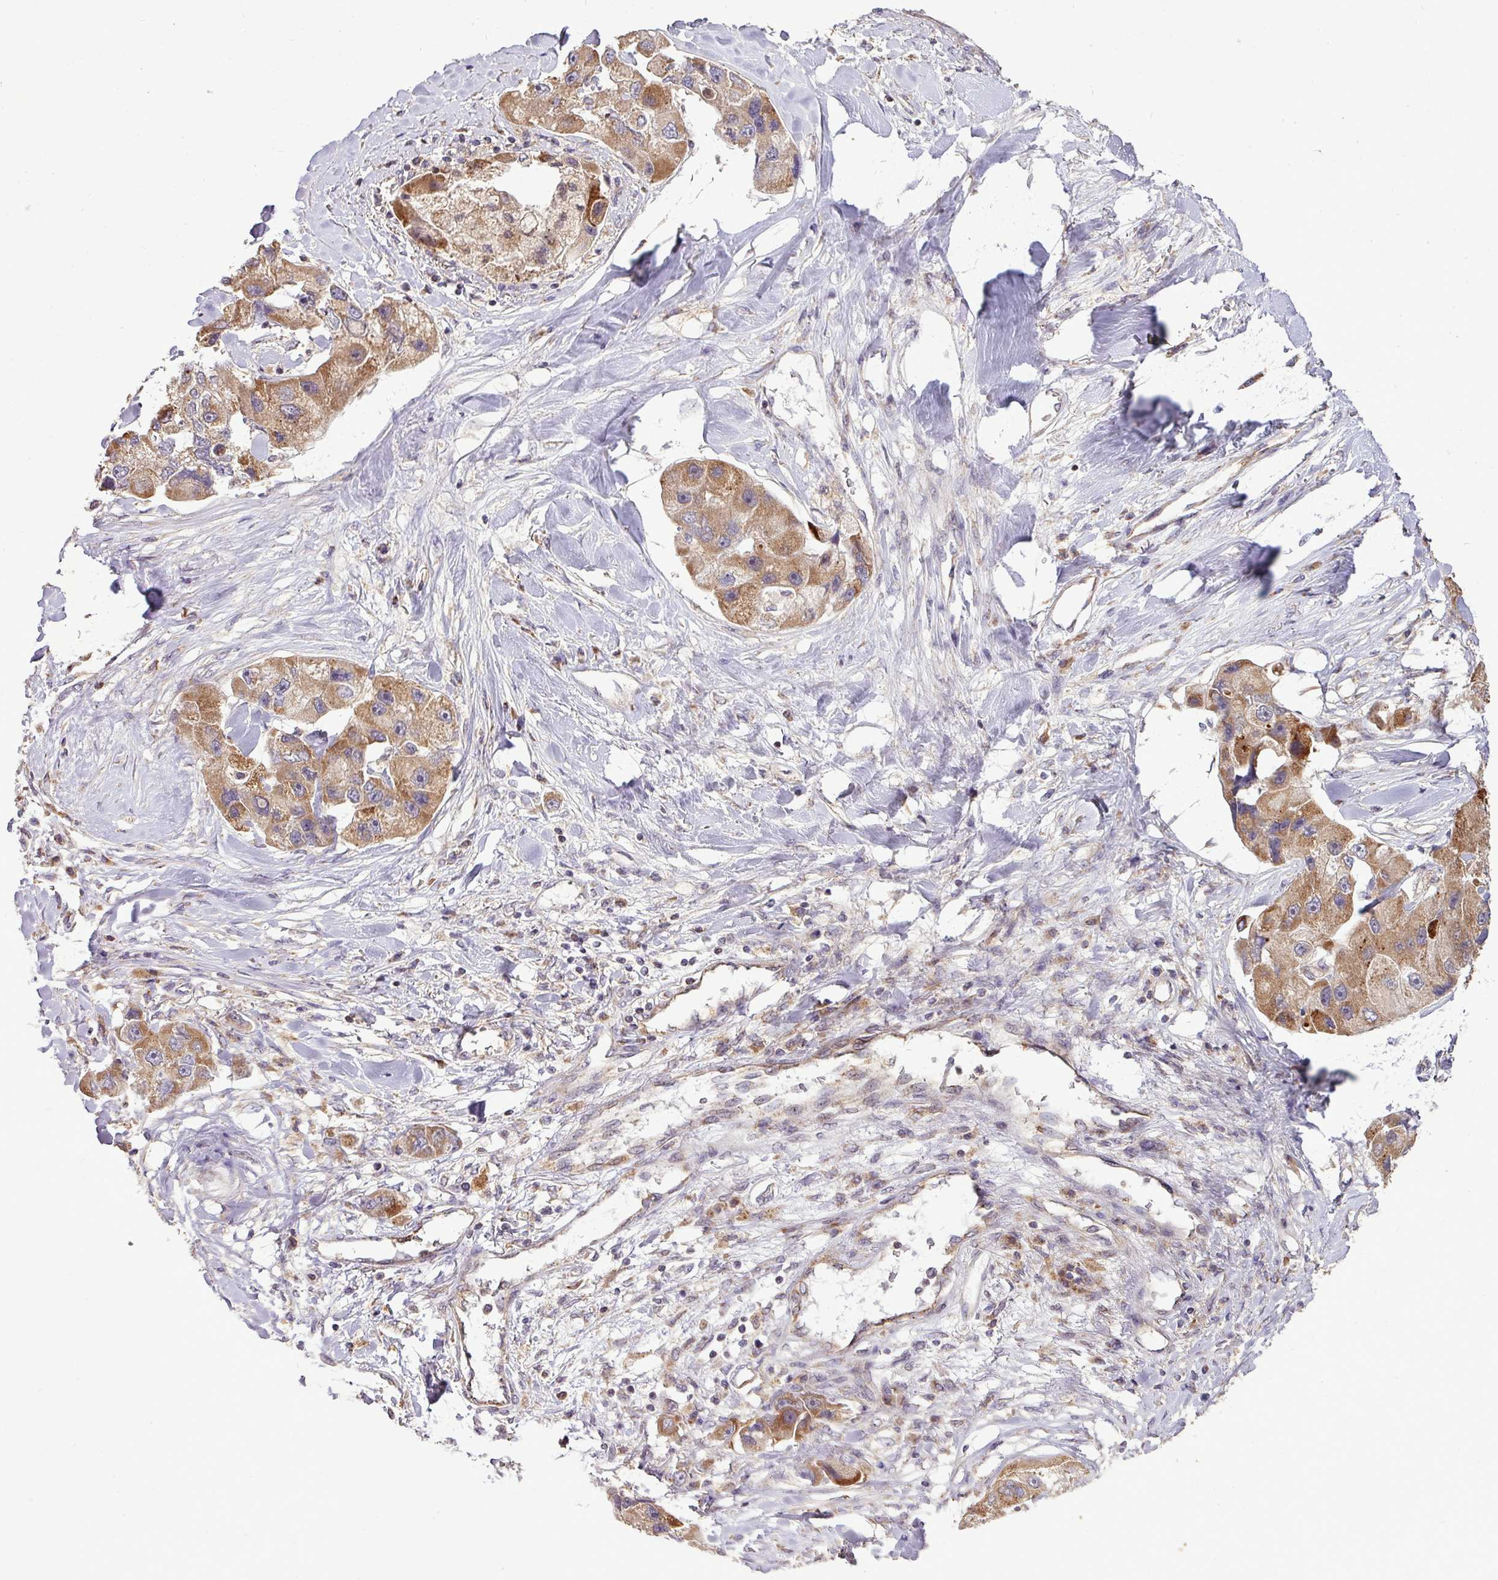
{"staining": {"intensity": "moderate", "quantity": ">75%", "location": "cytoplasmic/membranous"}, "tissue": "lung cancer", "cell_type": "Tumor cells", "image_type": "cancer", "snomed": [{"axis": "morphology", "description": "Adenocarcinoma, NOS"}, {"axis": "topography", "description": "Lung"}], "caption": "Lung cancer (adenocarcinoma) stained with DAB (3,3'-diaminobenzidine) IHC reveals medium levels of moderate cytoplasmic/membranous expression in about >75% of tumor cells. The protein is stained brown, and the nuclei are stained in blue (DAB IHC with brightfield microscopy, high magnification).", "gene": "YPEL3", "patient": {"sex": "female", "age": 54}}